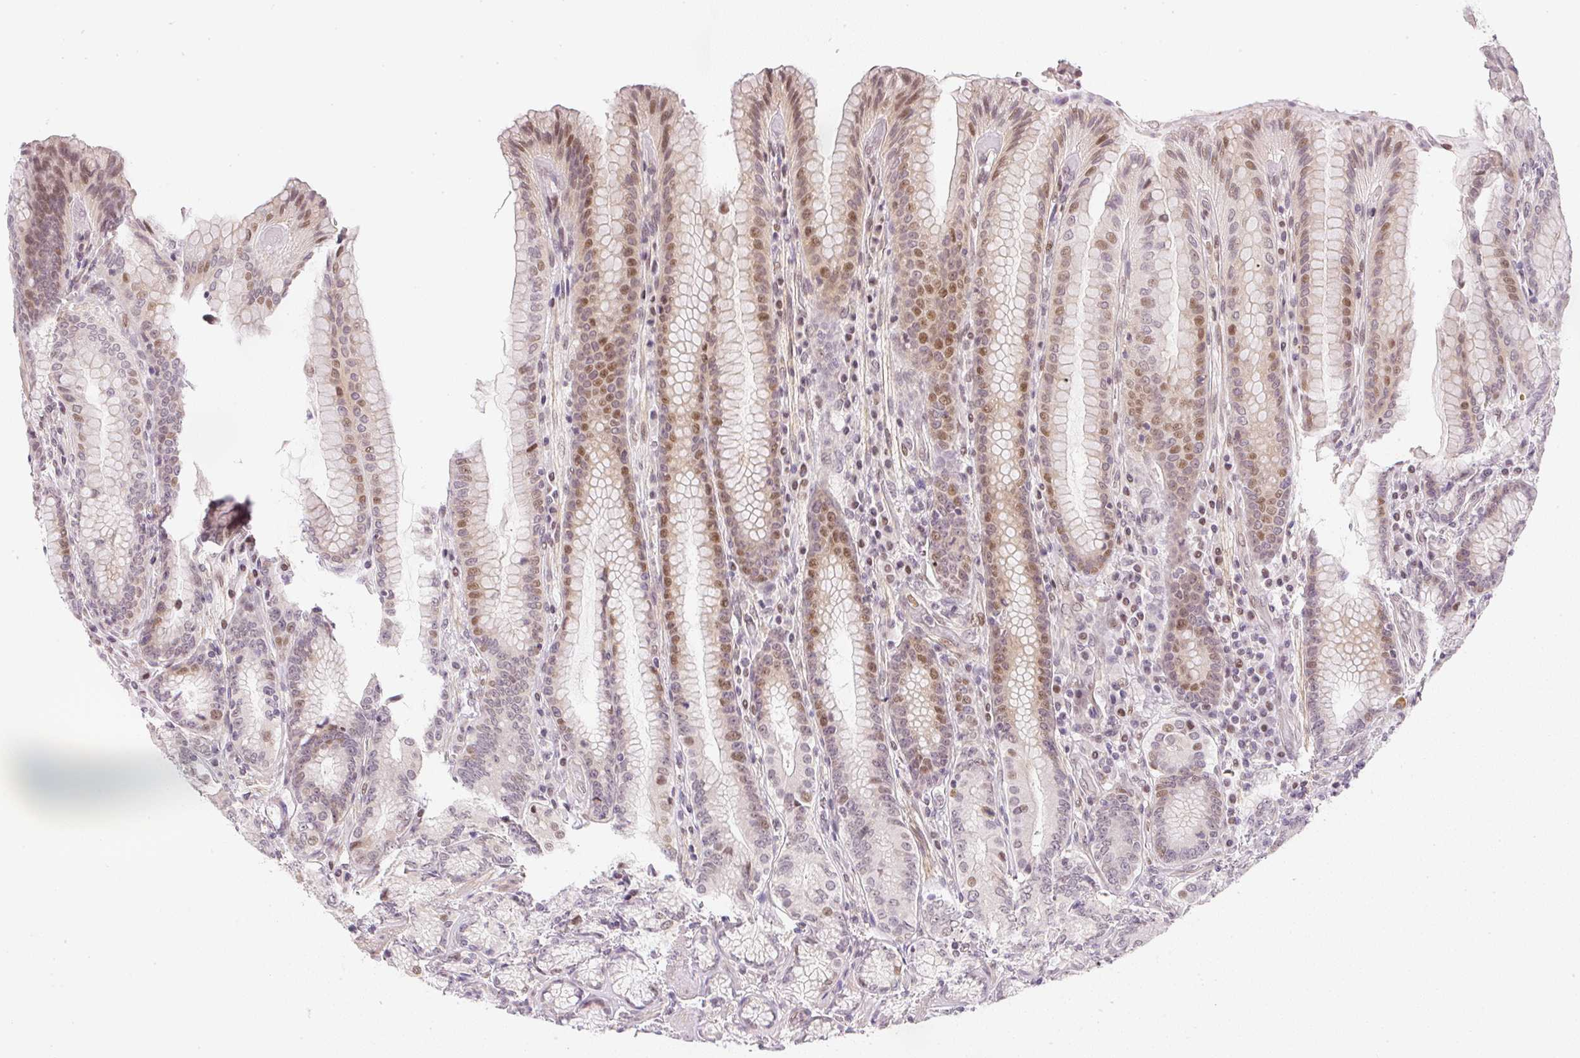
{"staining": {"intensity": "moderate", "quantity": "25%-75%", "location": "nuclear"}, "tissue": "stomach", "cell_type": "Glandular cells", "image_type": "normal", "snomed": [{"axis": "morphology", "description": "Normal tissue, NOS"}, {"axis": "topography", "description": "Stomach, upper"}, {"axis": "topography", "description": "Stomach, lower"}], "caption": "Stomach stained with a brown dye shows moderate nuclear positive staining in approximately 25%-75% of glandular cells.", "gene": "DPPA4", "patient": {"sex": "female", "age": 76}}